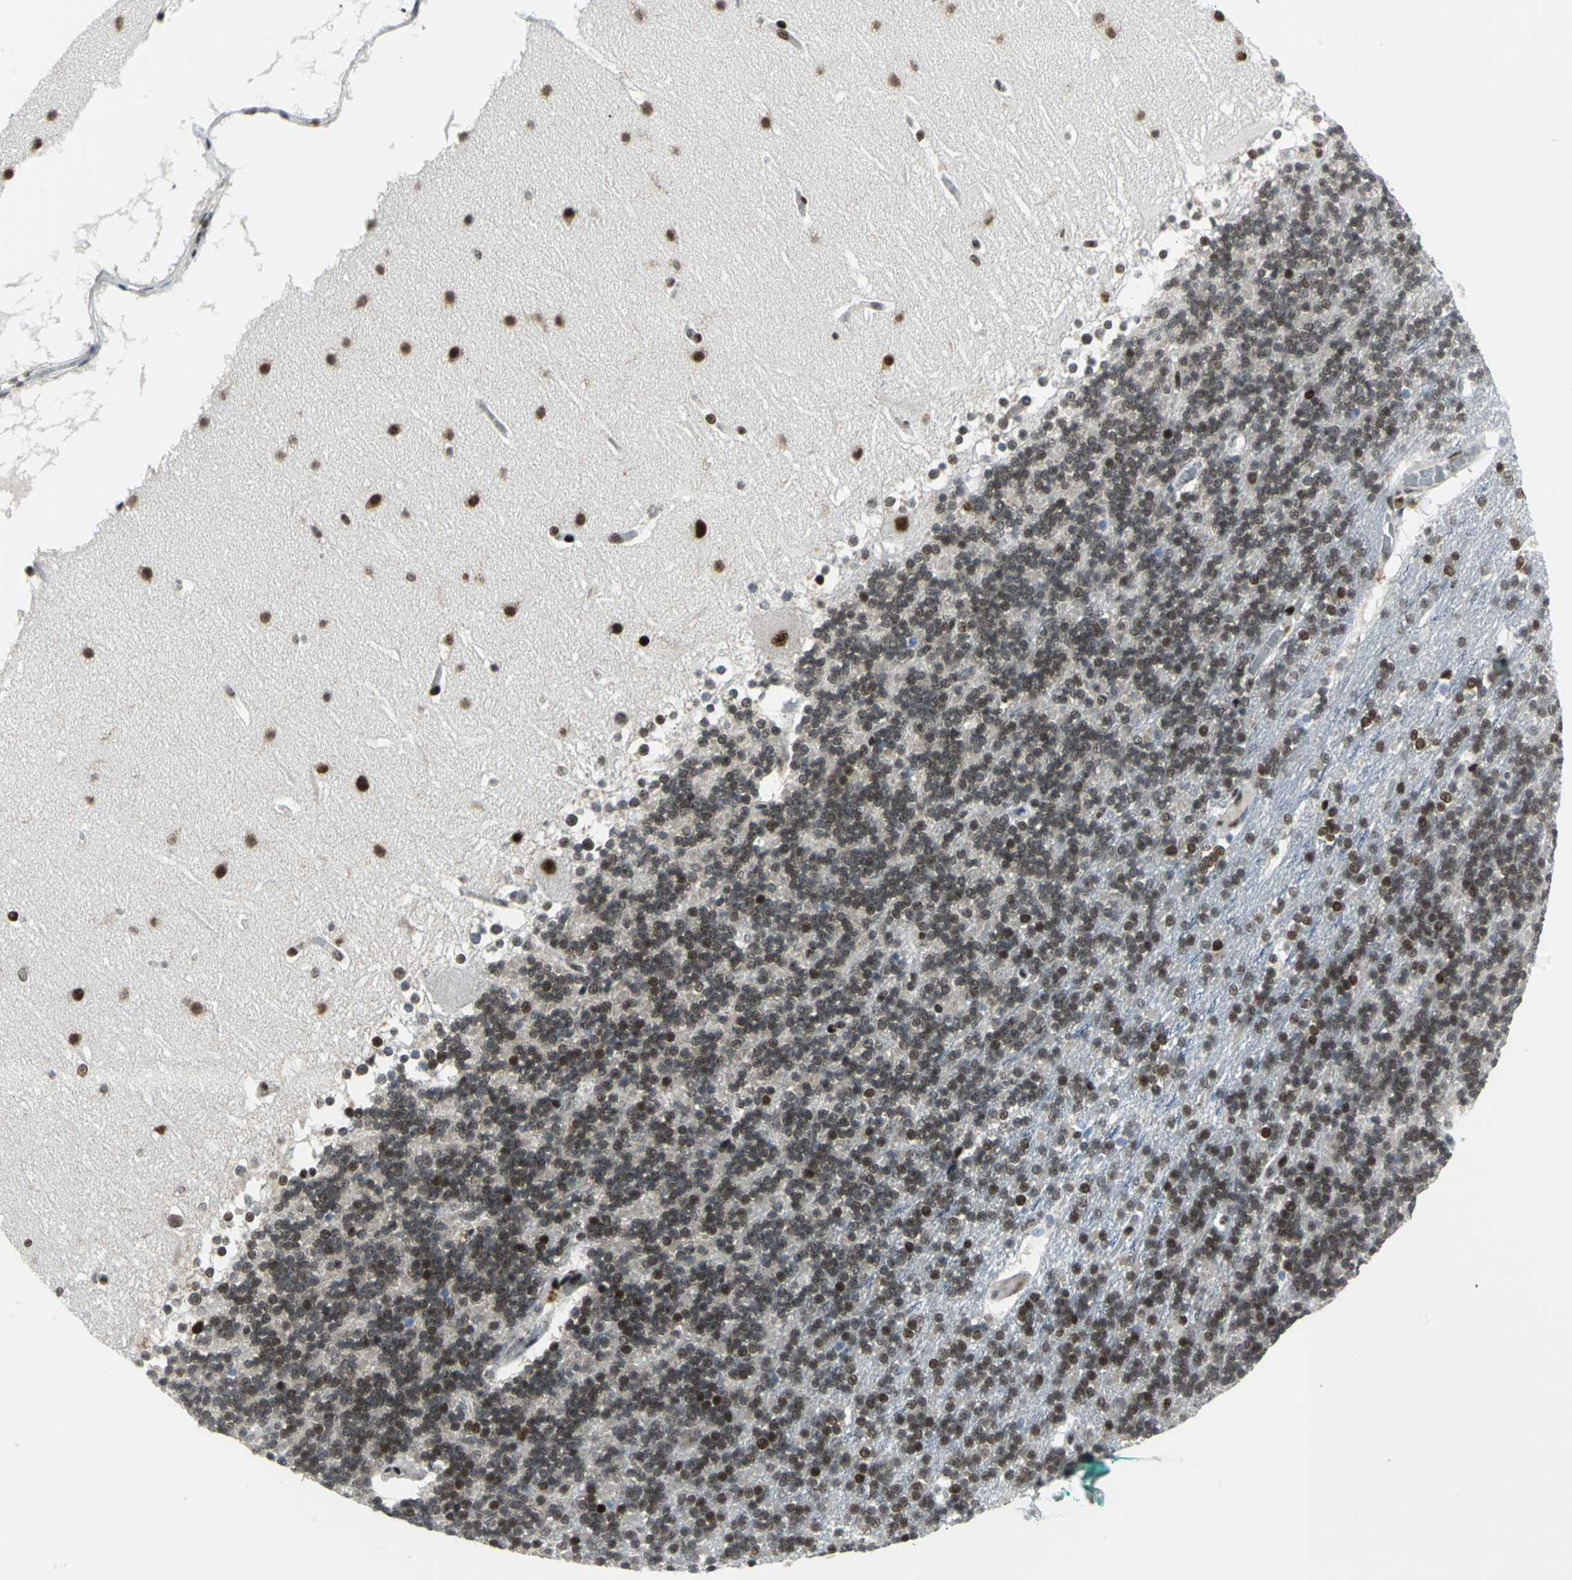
{"staining": {"intensity": "moderate", "quantity": ">75%", "location": "nuclear"}, "tissue": "cerebellum", "cell_type": "Cells in granular layer", "image_type": "normal", "snomed": [{"axis": "morphology", "description": "Normal tissue, NOS"}, {"axis": "topography", "description": "Cerebellum"}], "caption": "A high-resolution image shows immunohistochemistry (IHC) staining of unremarkable cerebellum, which reveals moderate nuclear positivity in about >75% of cells in granular layer.", "gene": "SMARCA4", "patient": {"sex": "female", "age": 19}}